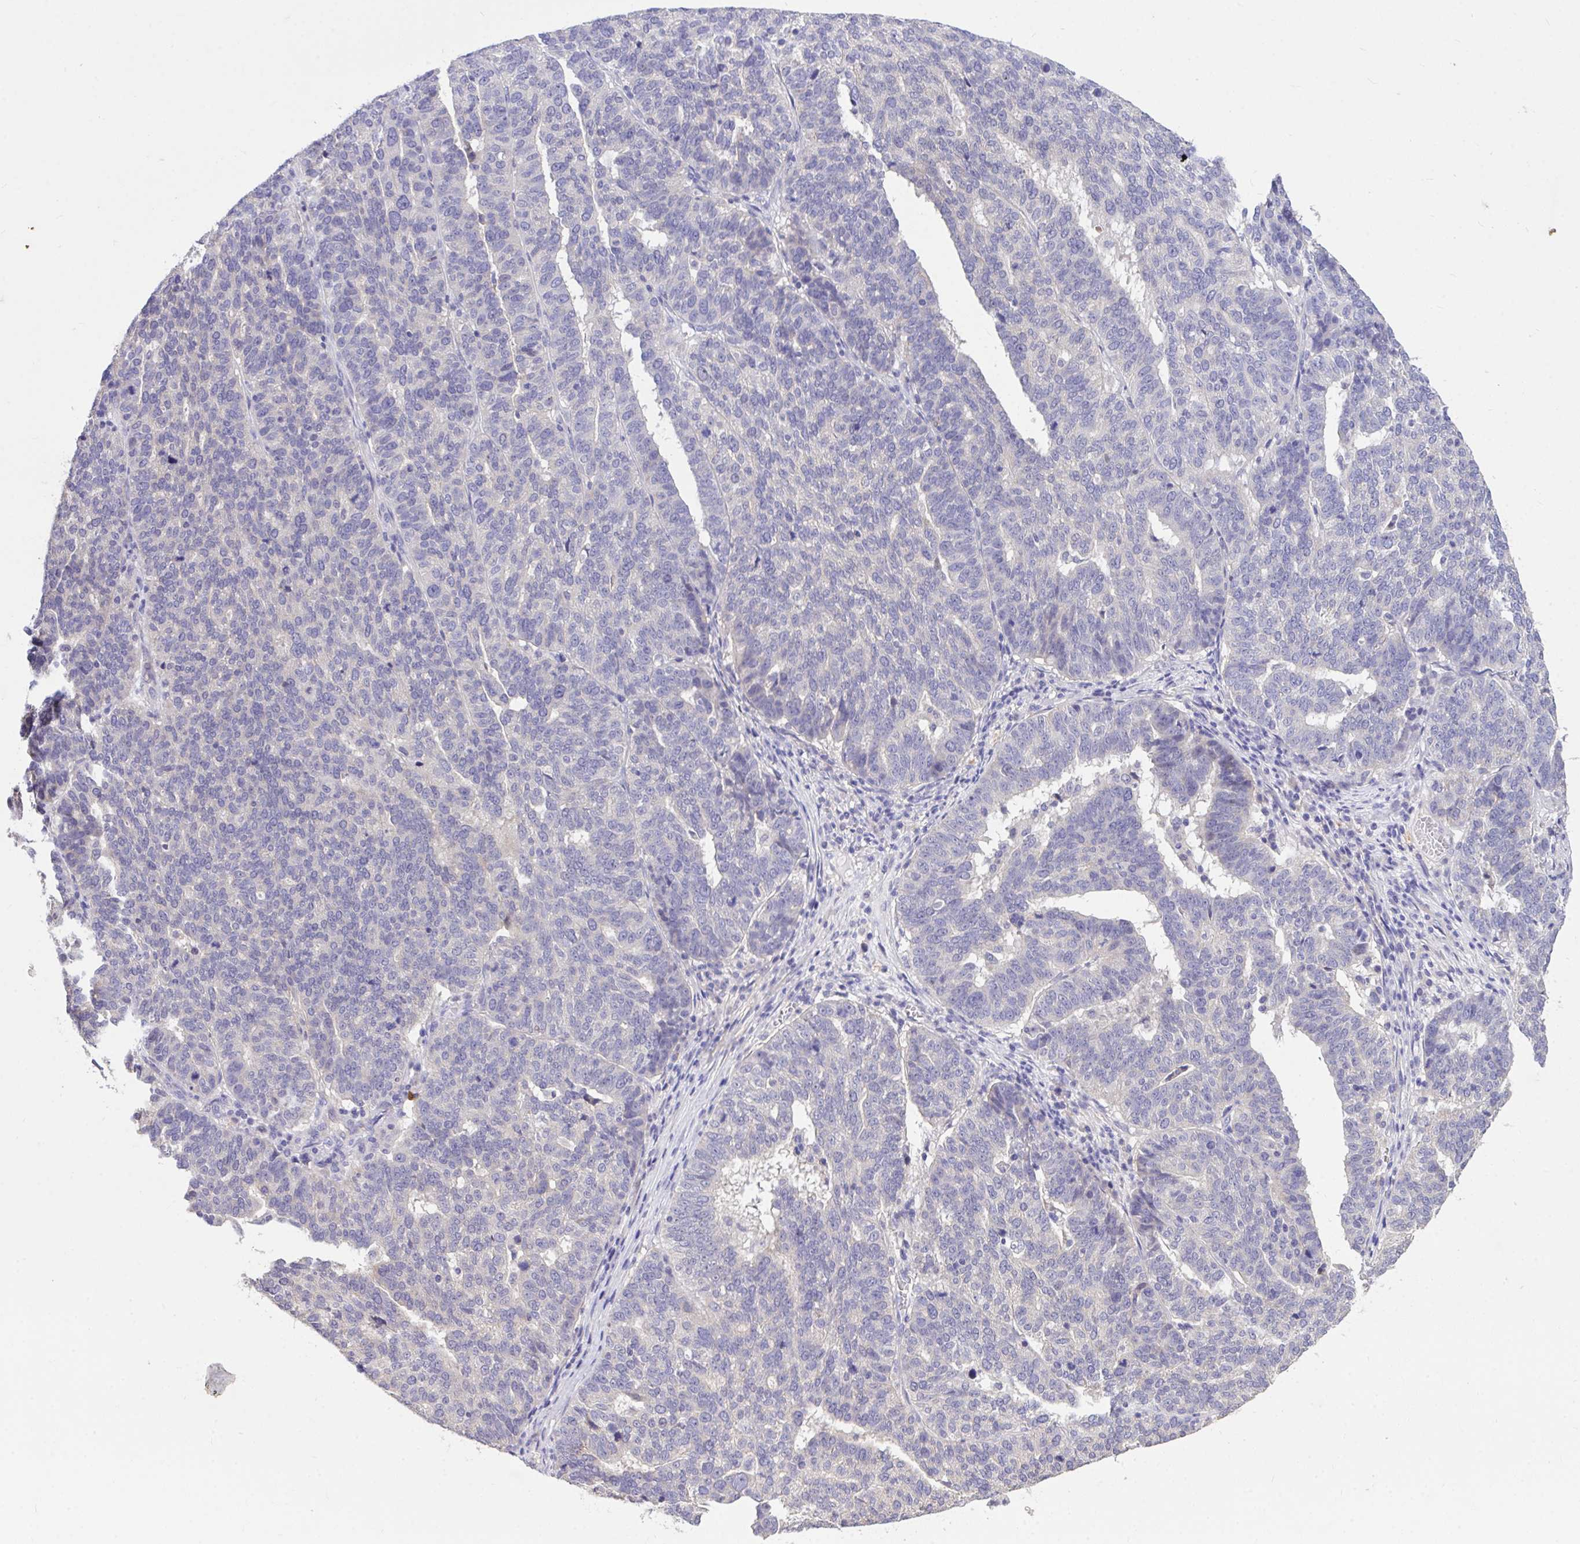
{"staining": {"intensity": "negative", "quantity": "none", "location": "none"}, "tissue": "ovarian cancer", "cell_type": "Tumor cells", "image_type": "cancer", "snomed": [{"axis": "morphology", "description": "Cystadenocarcinoma, serous, NOS"}, {"axis": "topography", "description": "Ovary"}], "caption": "Tumor cells are negative for protein expression in human ovarian cancer.", "gene": "MPC2", "patient": {"sex": "female", "age": 59}}